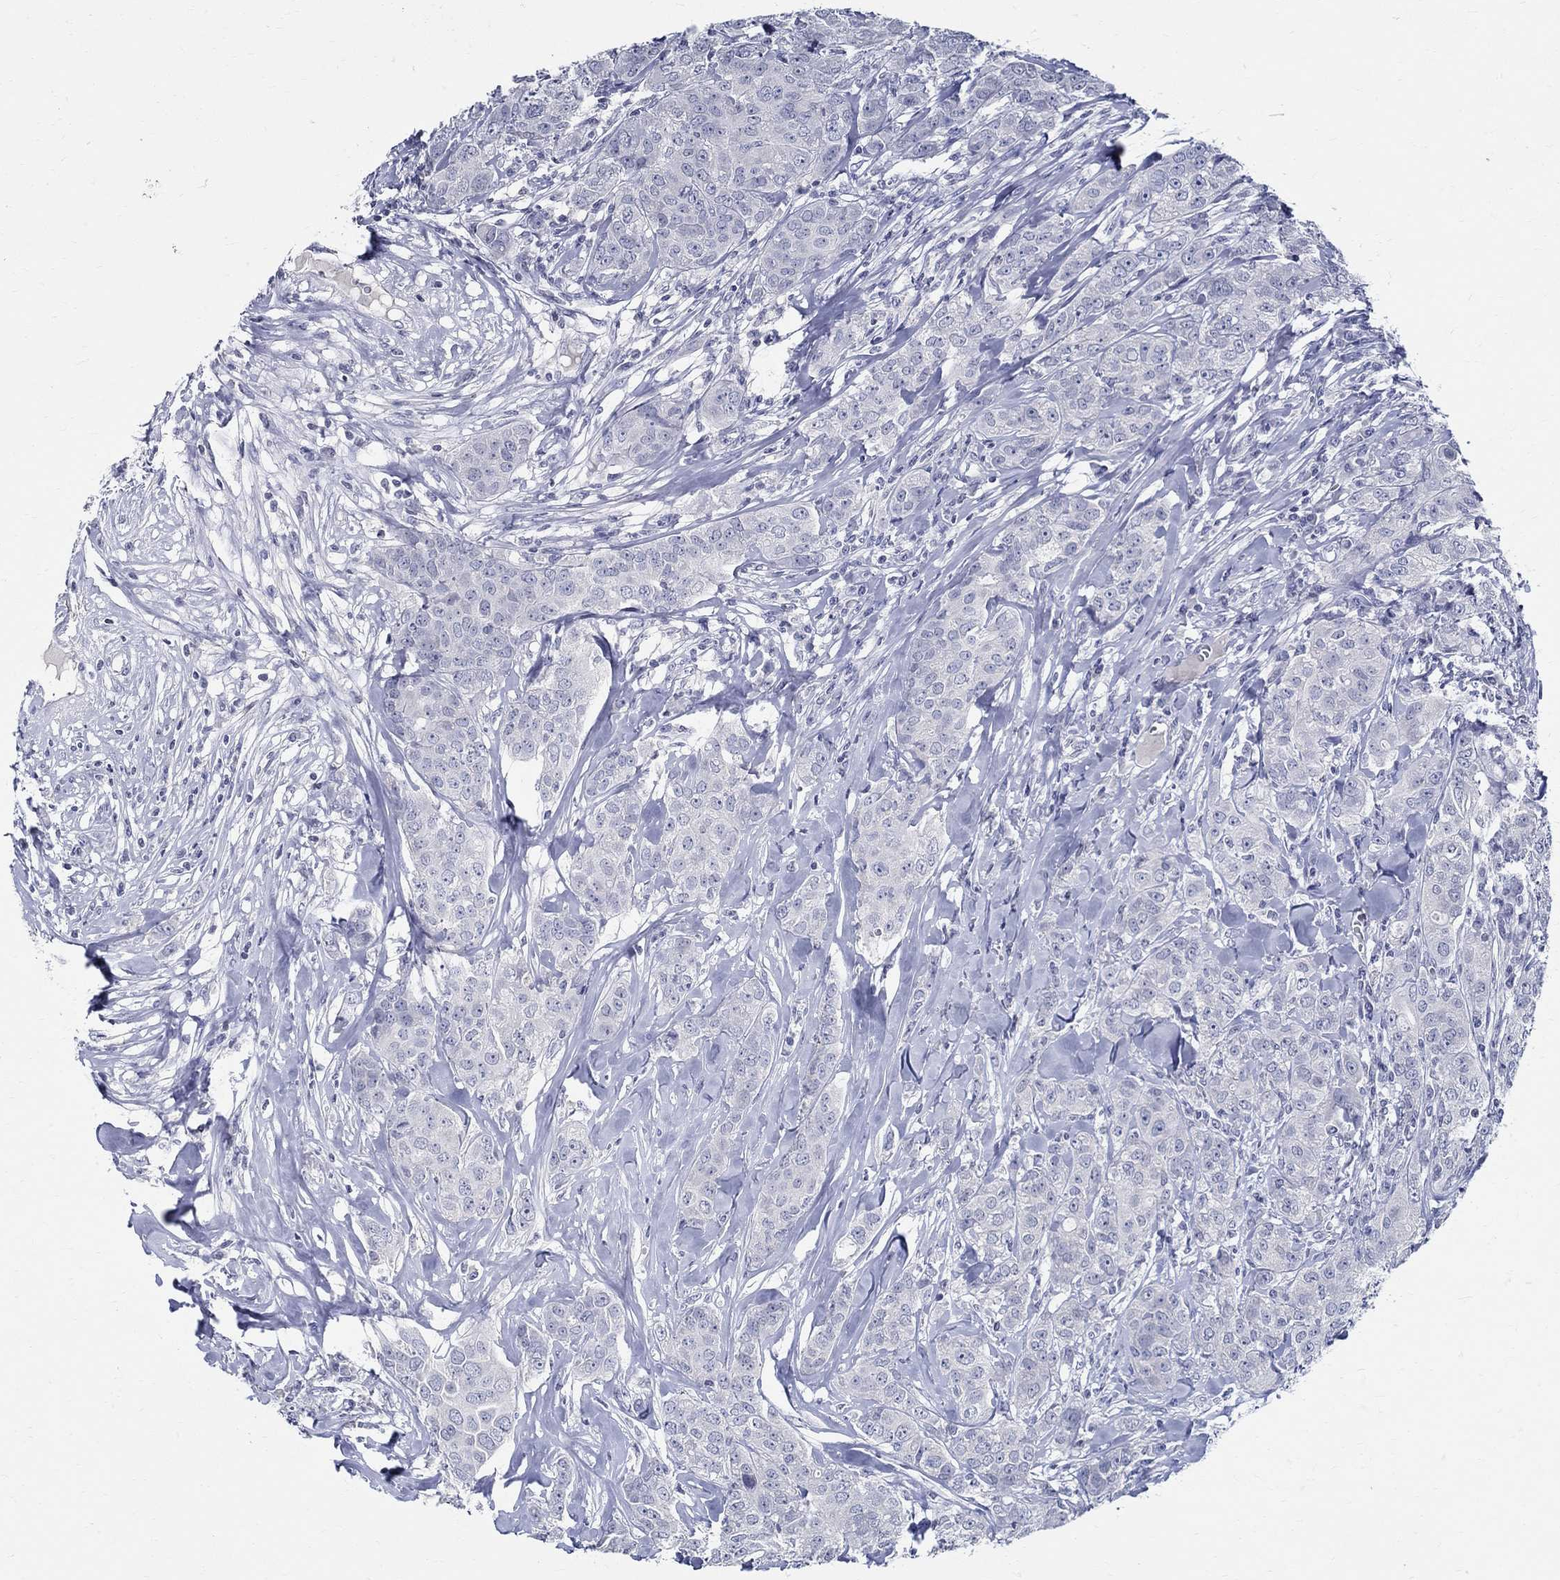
{"staining": {"intensity": "negative", "quantity": "none", "location": "none"}, "tissue": "breast cancer", "cell_type": "Tumor cells", "image_type": "cancer", "snomed": [{"axis": "morphology", "description": "Duct carcinoma"}, {"axis": "topography", "description": "Breast"}], "caption": "Immunohistochemical staining of breast infiltrating ductal carcinoma reveals no significant staining in tumor cells.", "gene": "CETN1", "patient": {"sex": "female", "age": 43}}